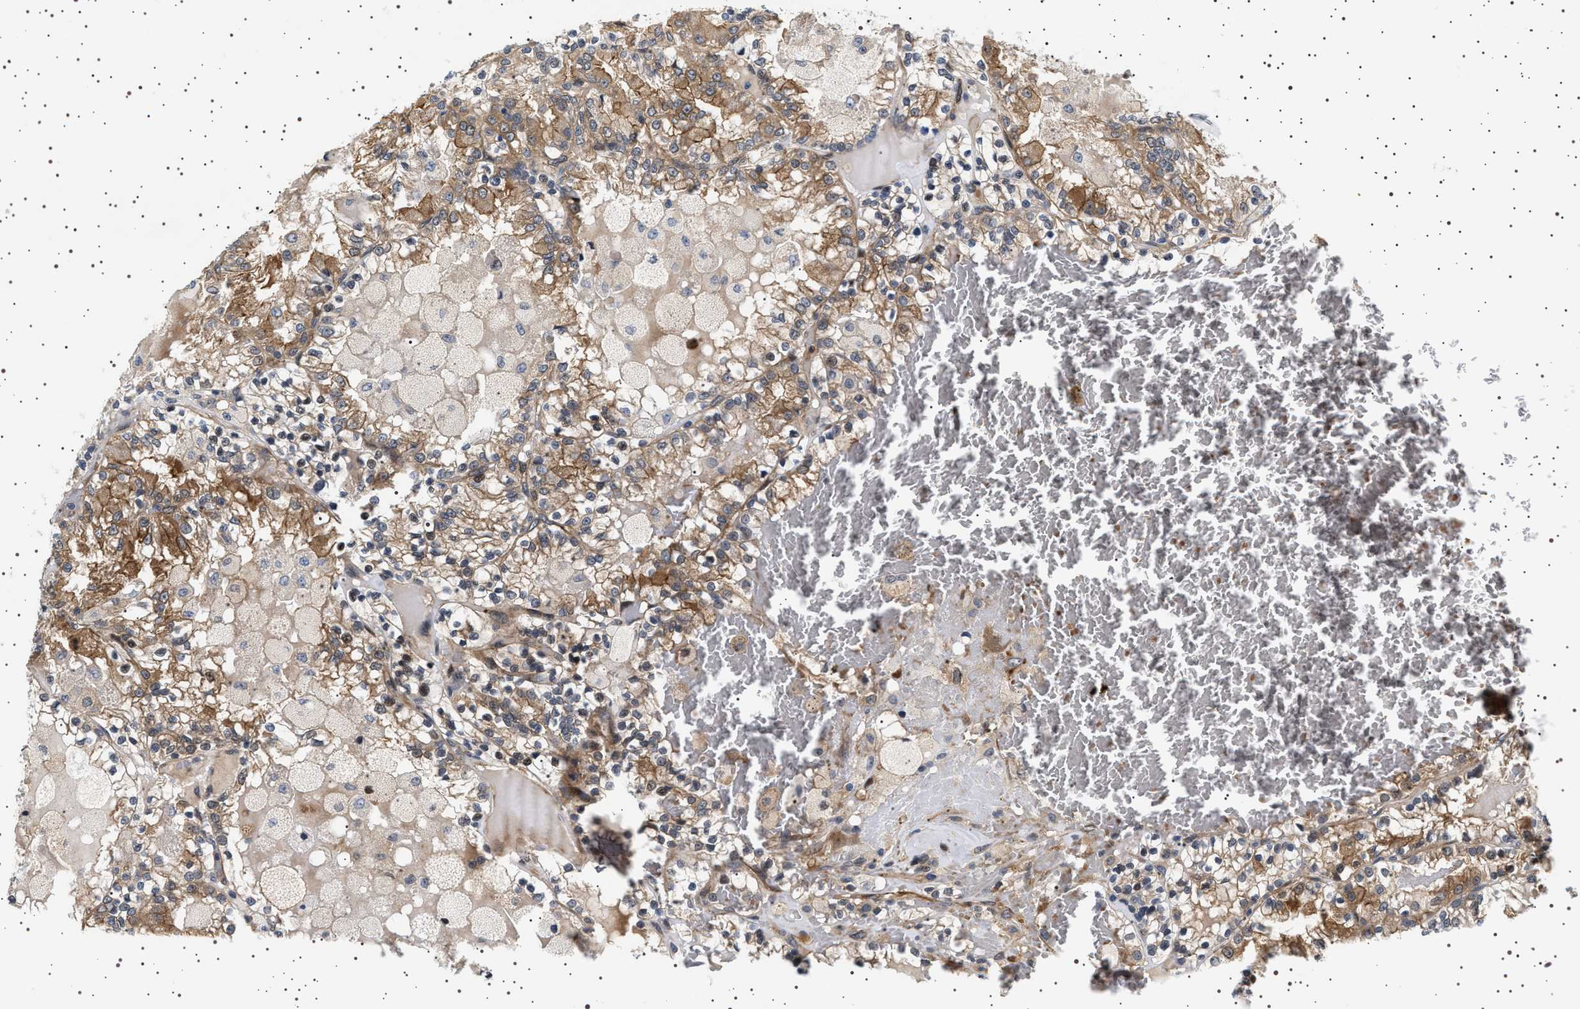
{"staining": {"intensity": "moderate", "quantity": ">75%", "location": "cytoplasmic/membranous"}, "tissue": "renal cancer", "cell_type": "Tumor cells", "image_type": "cancer", "snomed": [{"axis": "morphology", "description": "Adenocarcinoma, NOS"}, {"axis": "topography", "description": "Kidney"}], "caption": "Tumor cells reveal medium levels of moderate cytoplasmic/membranous positivity in approximately >75% of cells in renal cancer (adenocarcinoma). (brown staining indicates protein expression, while blue staining denotes nuclei).", "gene": "BAG3", "patient": {"sex": "female", "age": 56}}